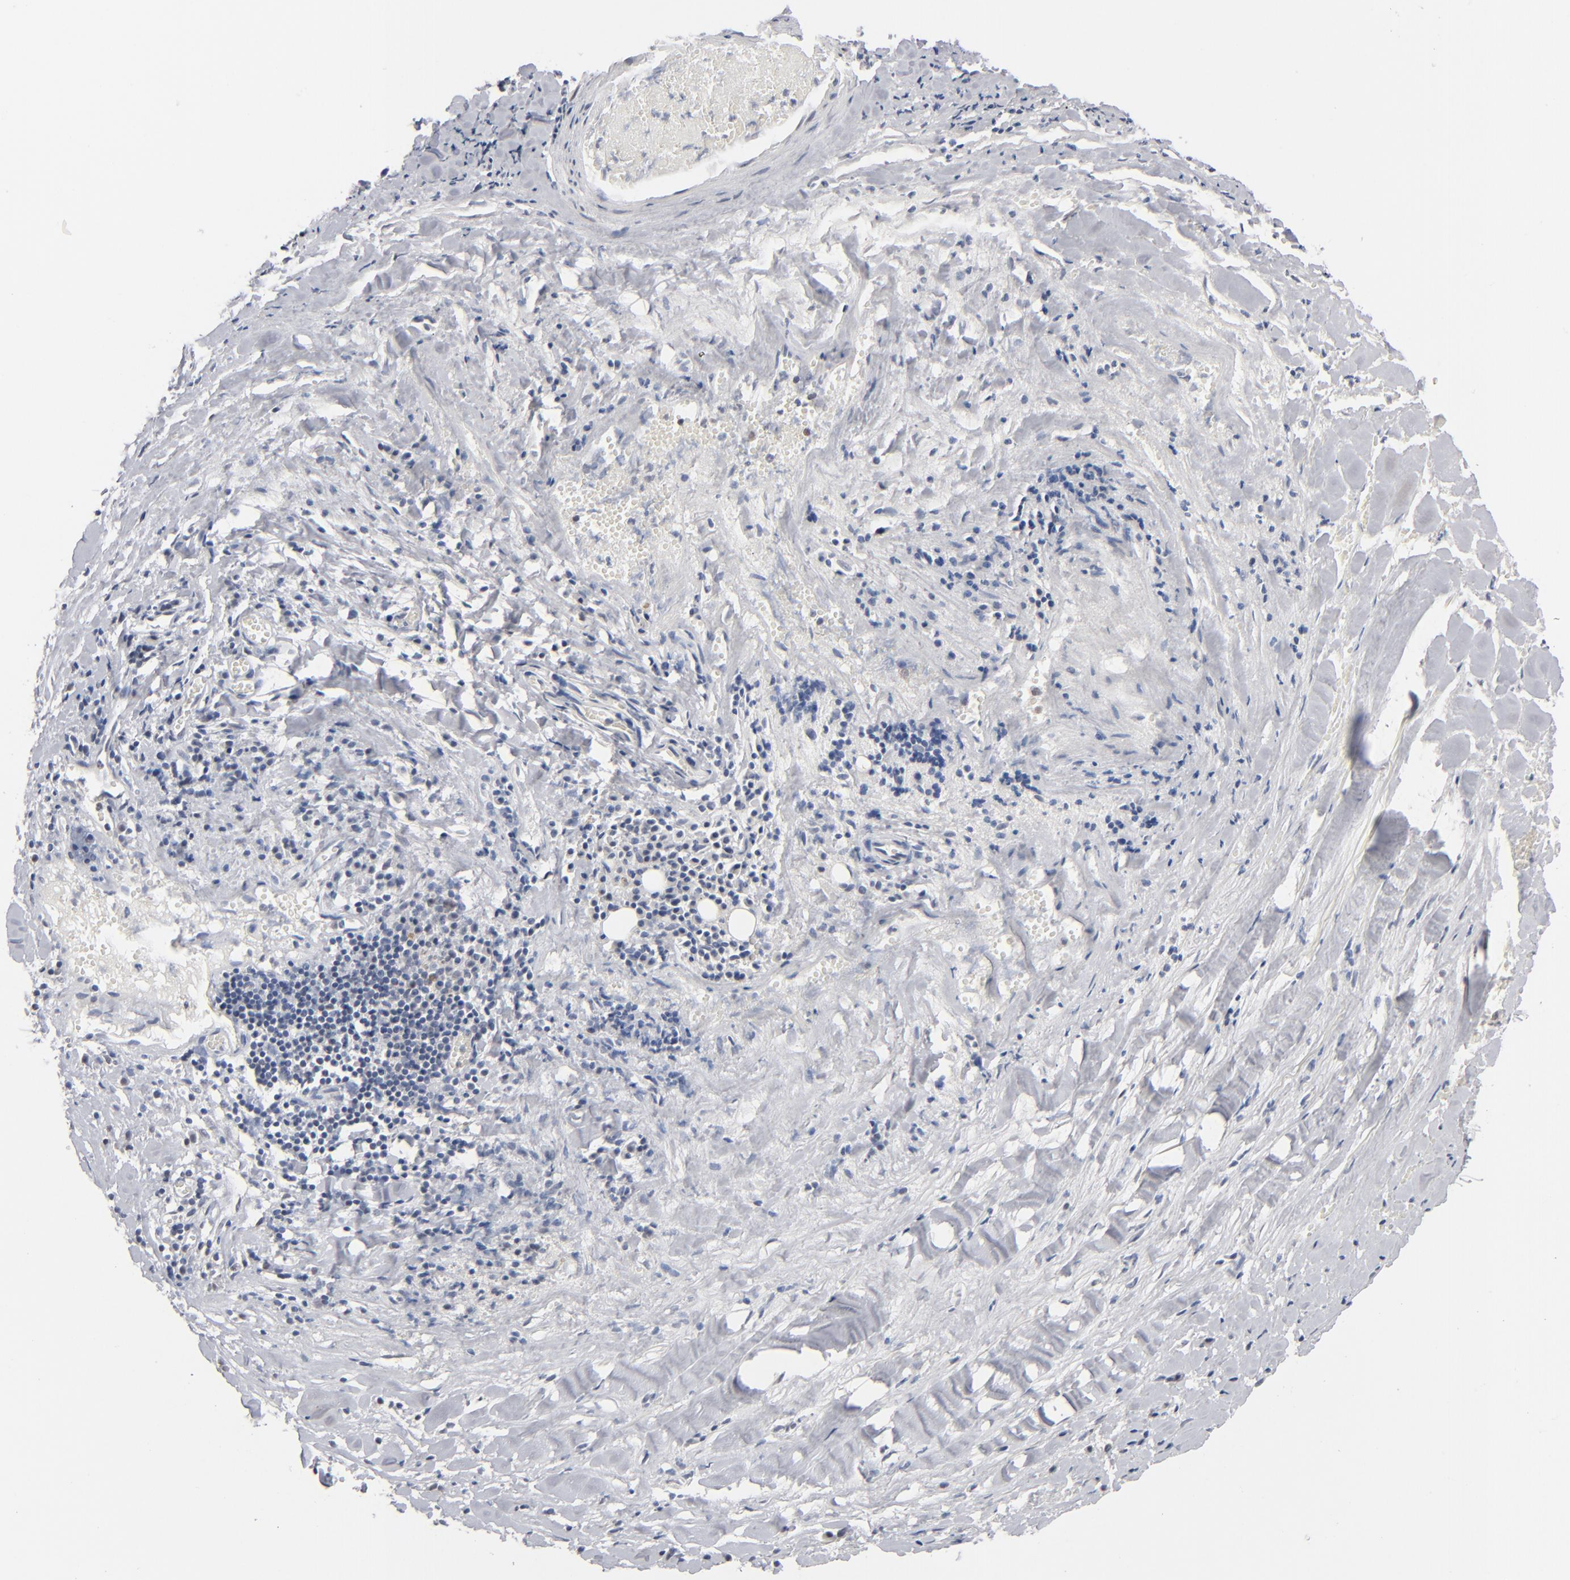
{"staining": {"intensity": "moderate", "quantity": "25%-75%", "location": "cytoplasmic/membranous,nuclear"}, "tissue": "lung cancer", "cell_type": "Tumor cells", "image_type": "cancer", "snomed": [{"axis": "morphology", "description": "Adenocarcinoma, NOS"}, {"axis": "topography", "description": "Lung"}], "caption": "A brown stain labels moderate cytoplasmic/membranous and nuclear positivity of a protein in lung adenocarcinoma tumor cells.", "gene": "IRF9", "patient": {"sex": "male", "age": 60}}